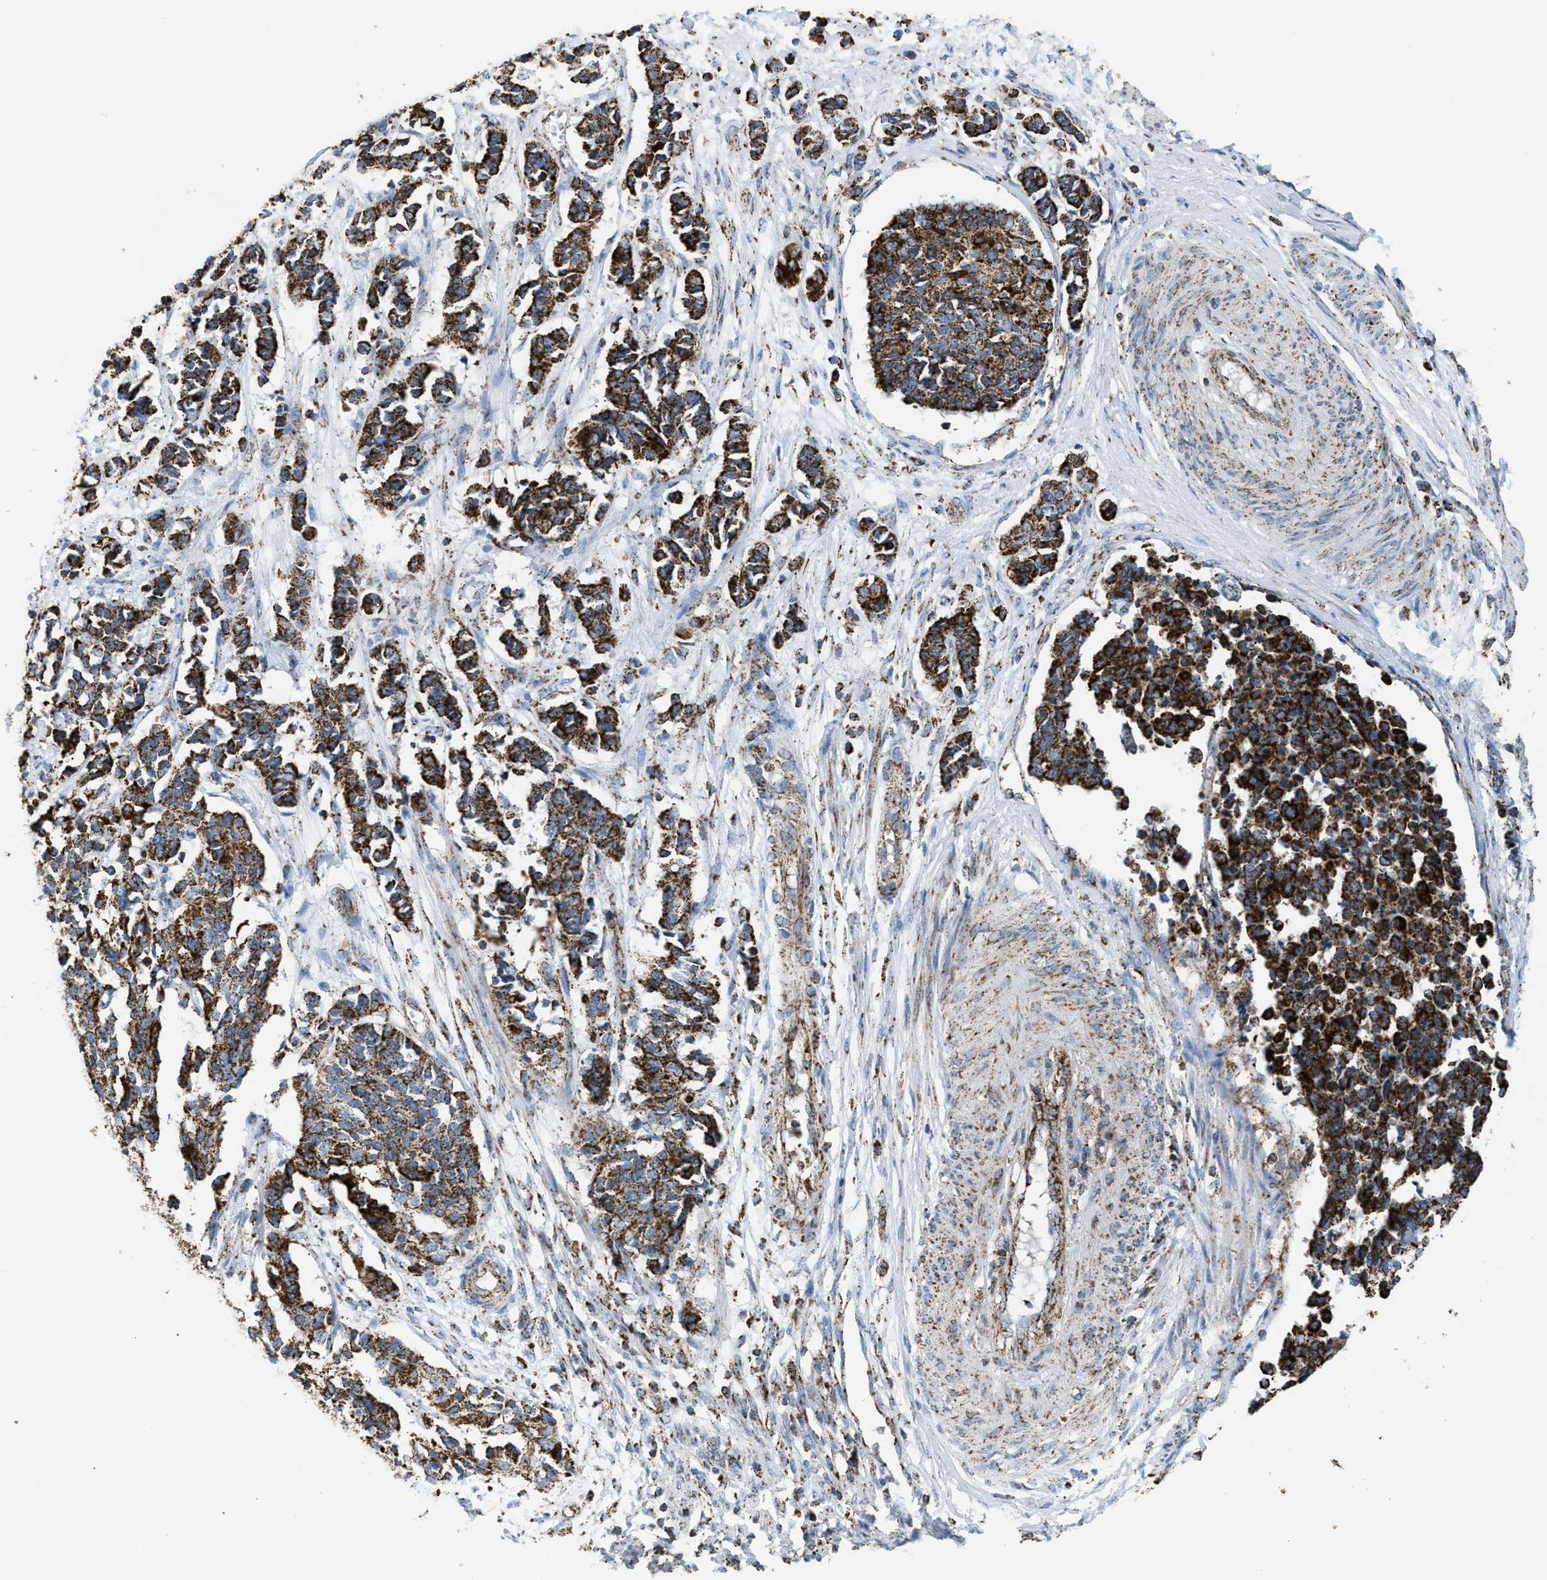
{"staining": {"intensity": "strong", "quantity": ">75%", "location": "cytoplasmic/membranous"}, "tissue": "cervical cancer", "cell_type": "Tumor cells", "image_type": "cancer", "snomed": [{"axis": "morphology", "description": "Normal tissue, NOS"}, {"axis": "morphology", "description": "Squamous cell carcinoma, NOS"}, {"axis": "topography", "description": "Cervix"}], "caption": "Protein expression analysis of human cervical cancer (squamous cell carcinoma) reveals strong cytoplasmic/membranous expression in about >75% of tumor cells.", "gene": "ECHS1", "patient": {"sex": "female", "age": 35}}